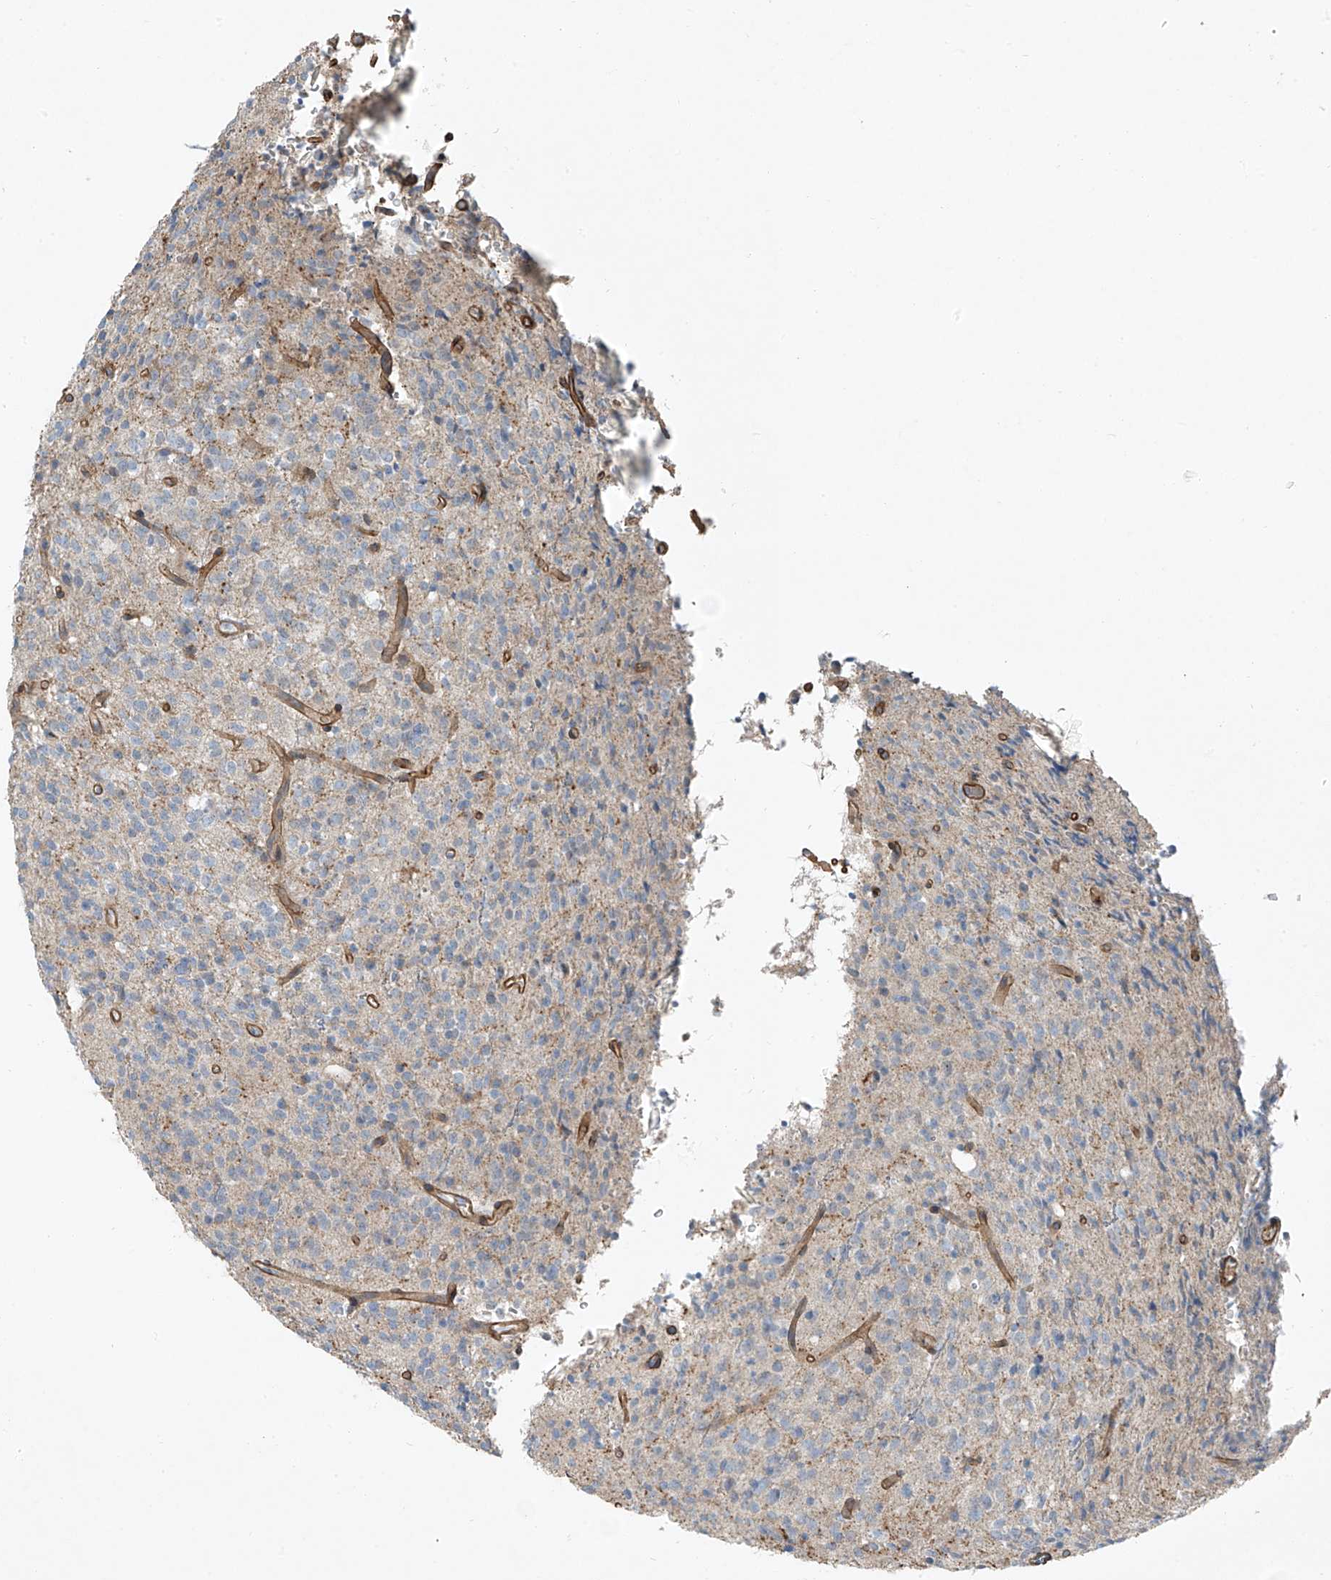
{"staining": {"intensity": "negative", "quantity": "none", "location": "none"}, "tissue": "glioma", "cell_type": "Tumor cells", "image_type": "cancer", "snomed": [{"axis": "morphology", "description": "Glioma, malignant, High grade"}, {"axis": "topography", "description": "Brain"}], "caption": "Immunohistochemistry (IHC) of human glioma demonstrates no positivity in tumor cells.", "gene": "TNS2", "patient": {"sex": "male", "age": 34}}